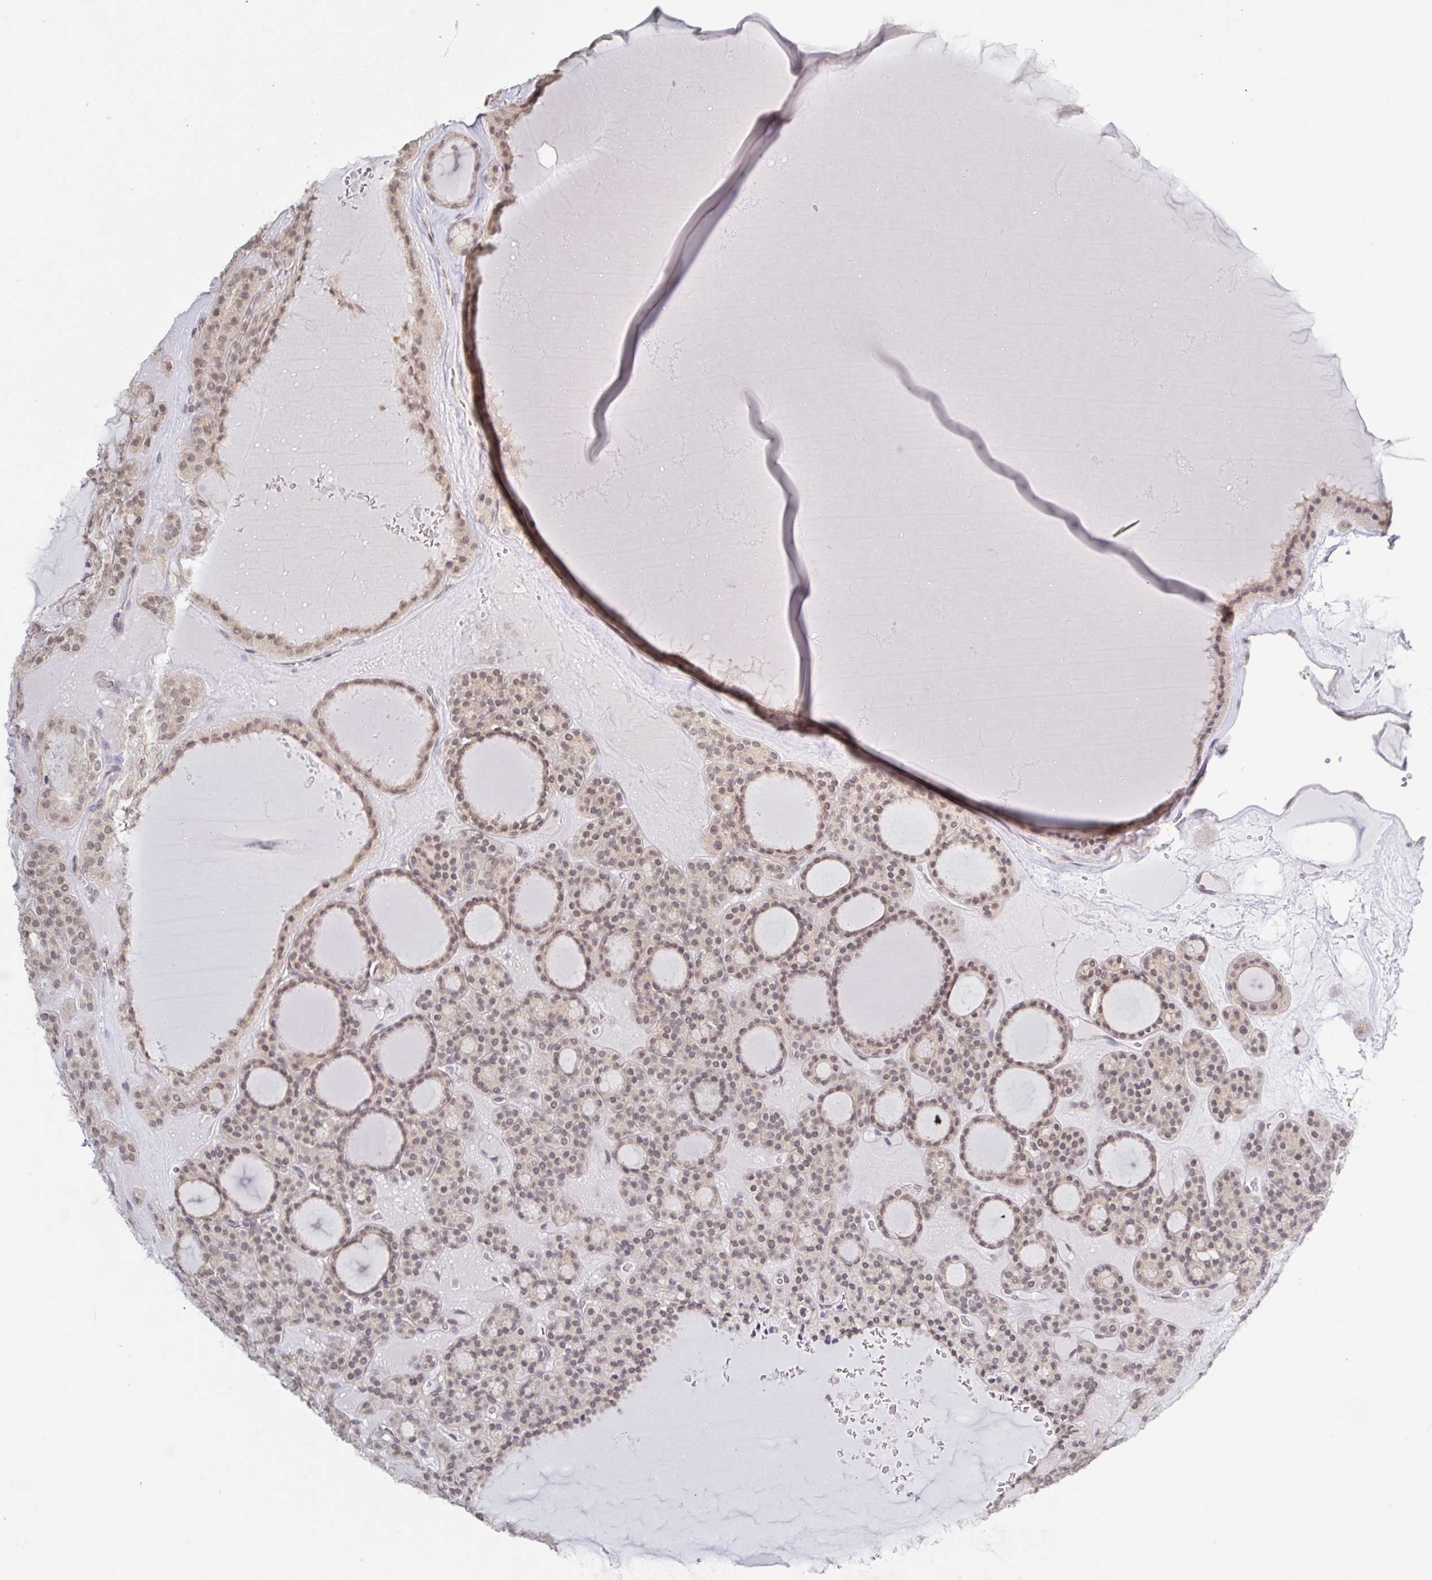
{"staining": {"intensity": "moderate", "quantity": ">75%", "location": "nuclear"}, "tissue": "thyroid cancer", "cell_type": "Tumor cells", "image_type": "cancer", "snomed": [{"axis": "morphology", "description": "Follicular adenoma carcinoma, NOS"}, {"axis": "topography", "description": "Thyroid gland"}], "caption": "Immunohistochemical staining of human thyroid cancer (follicular adenoma carcinoma) displays moderate nuclear protein expression in approximately >75% of tumor cells.", "gene": "HYPK", "patient": {"sex": "female", "age": 63}}